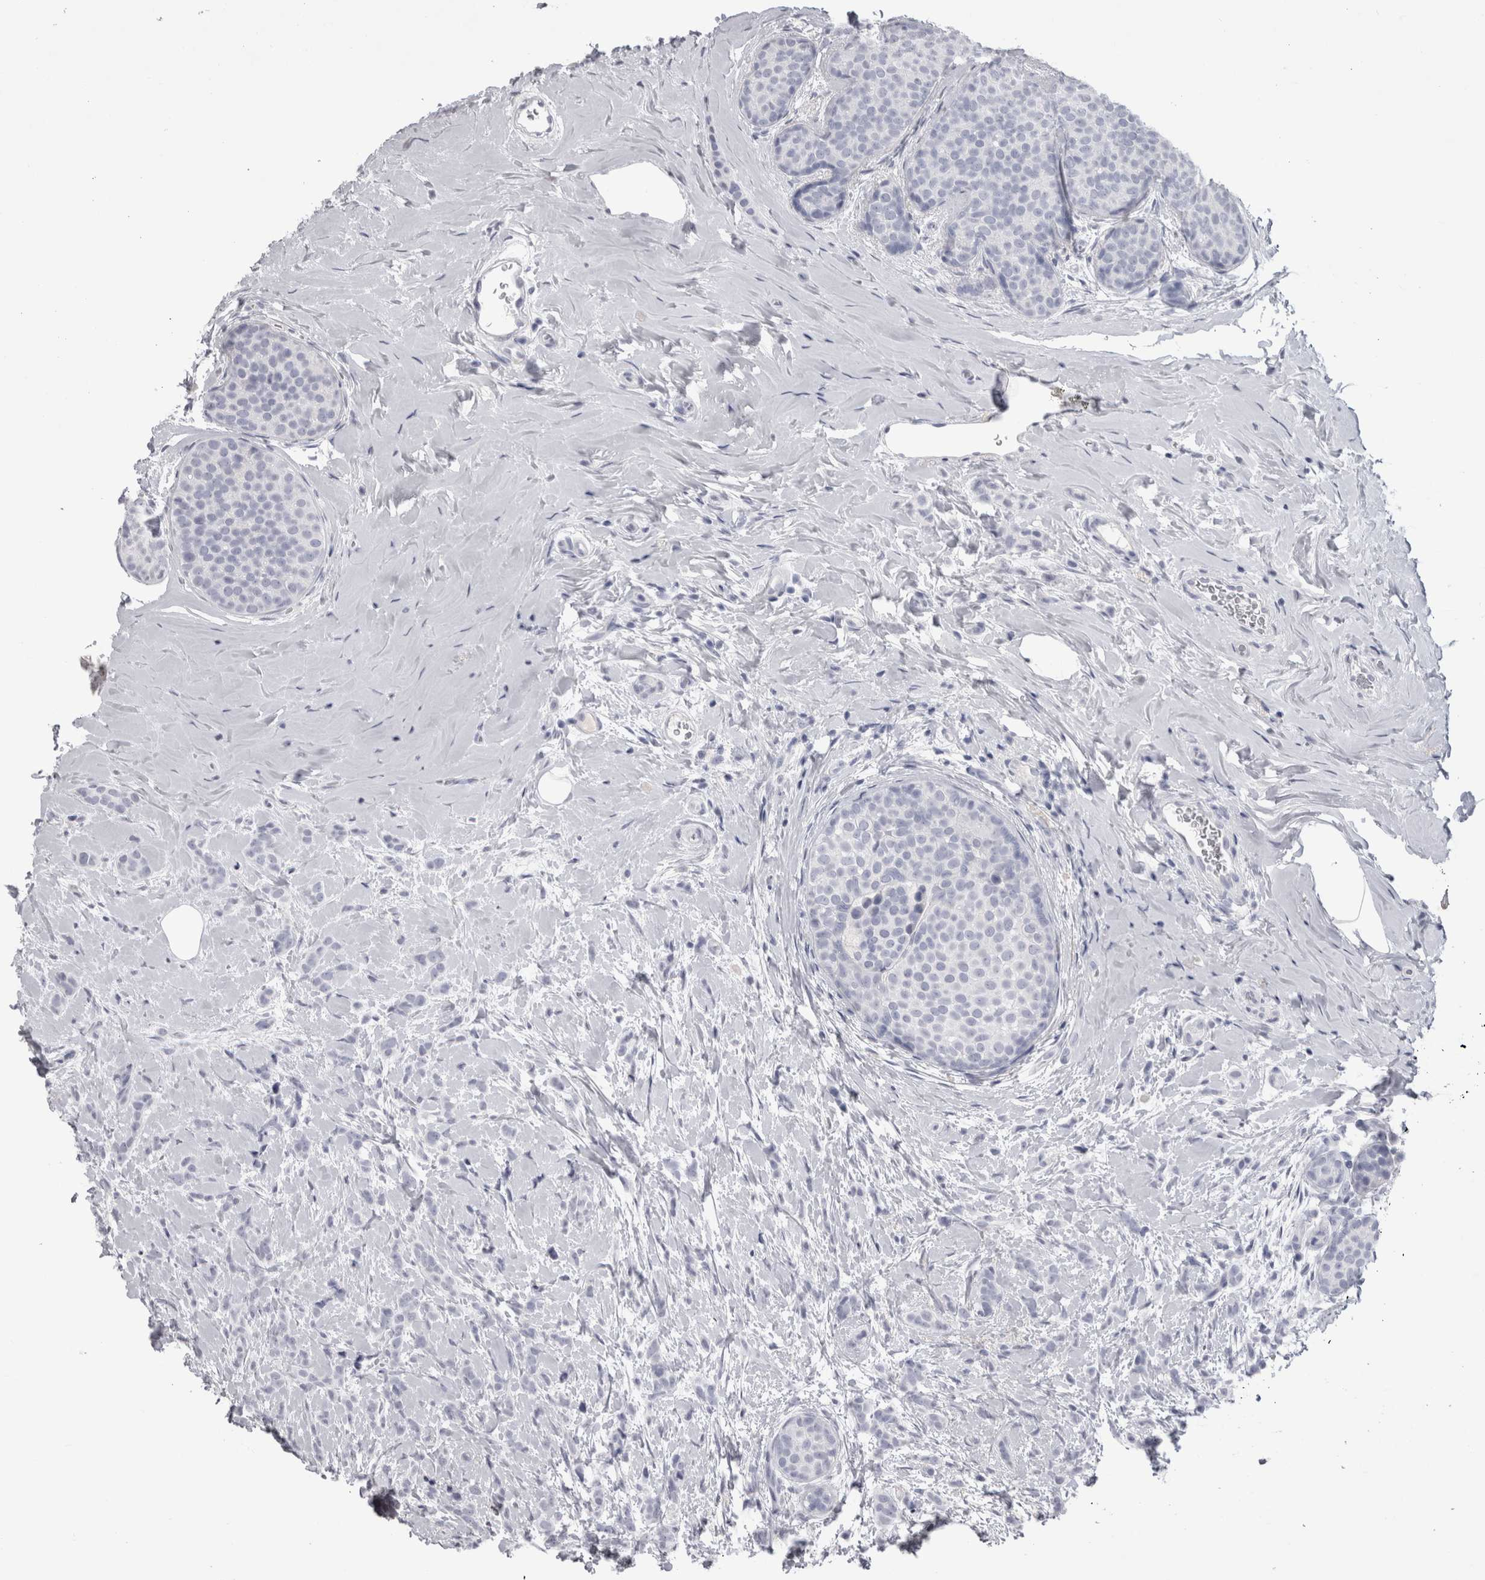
{"staining": {"intensity": "negative", "quantity": "none", "location": "none"}, "tissue": "breast cancer", "cell_type": "Tumor cells", "image_type": "cancer", "snomed": [{"axis": "morphology", "description": "Lobular carcinoma, in situ"}, {"axis": "morphology", "description": "Lobular carcinoma"}, {"axis": "topography", "description": "Breast"}], "caption": "This histopathology image is of breast cancer (lobular carcinoma in situ) stained with IHC to label a protein in brown with the nuclei are counter-stained blue. There is no positivity in tumor cells.", "gene": "ADAM2", "patient": {"sex": "female", "age": 41}}